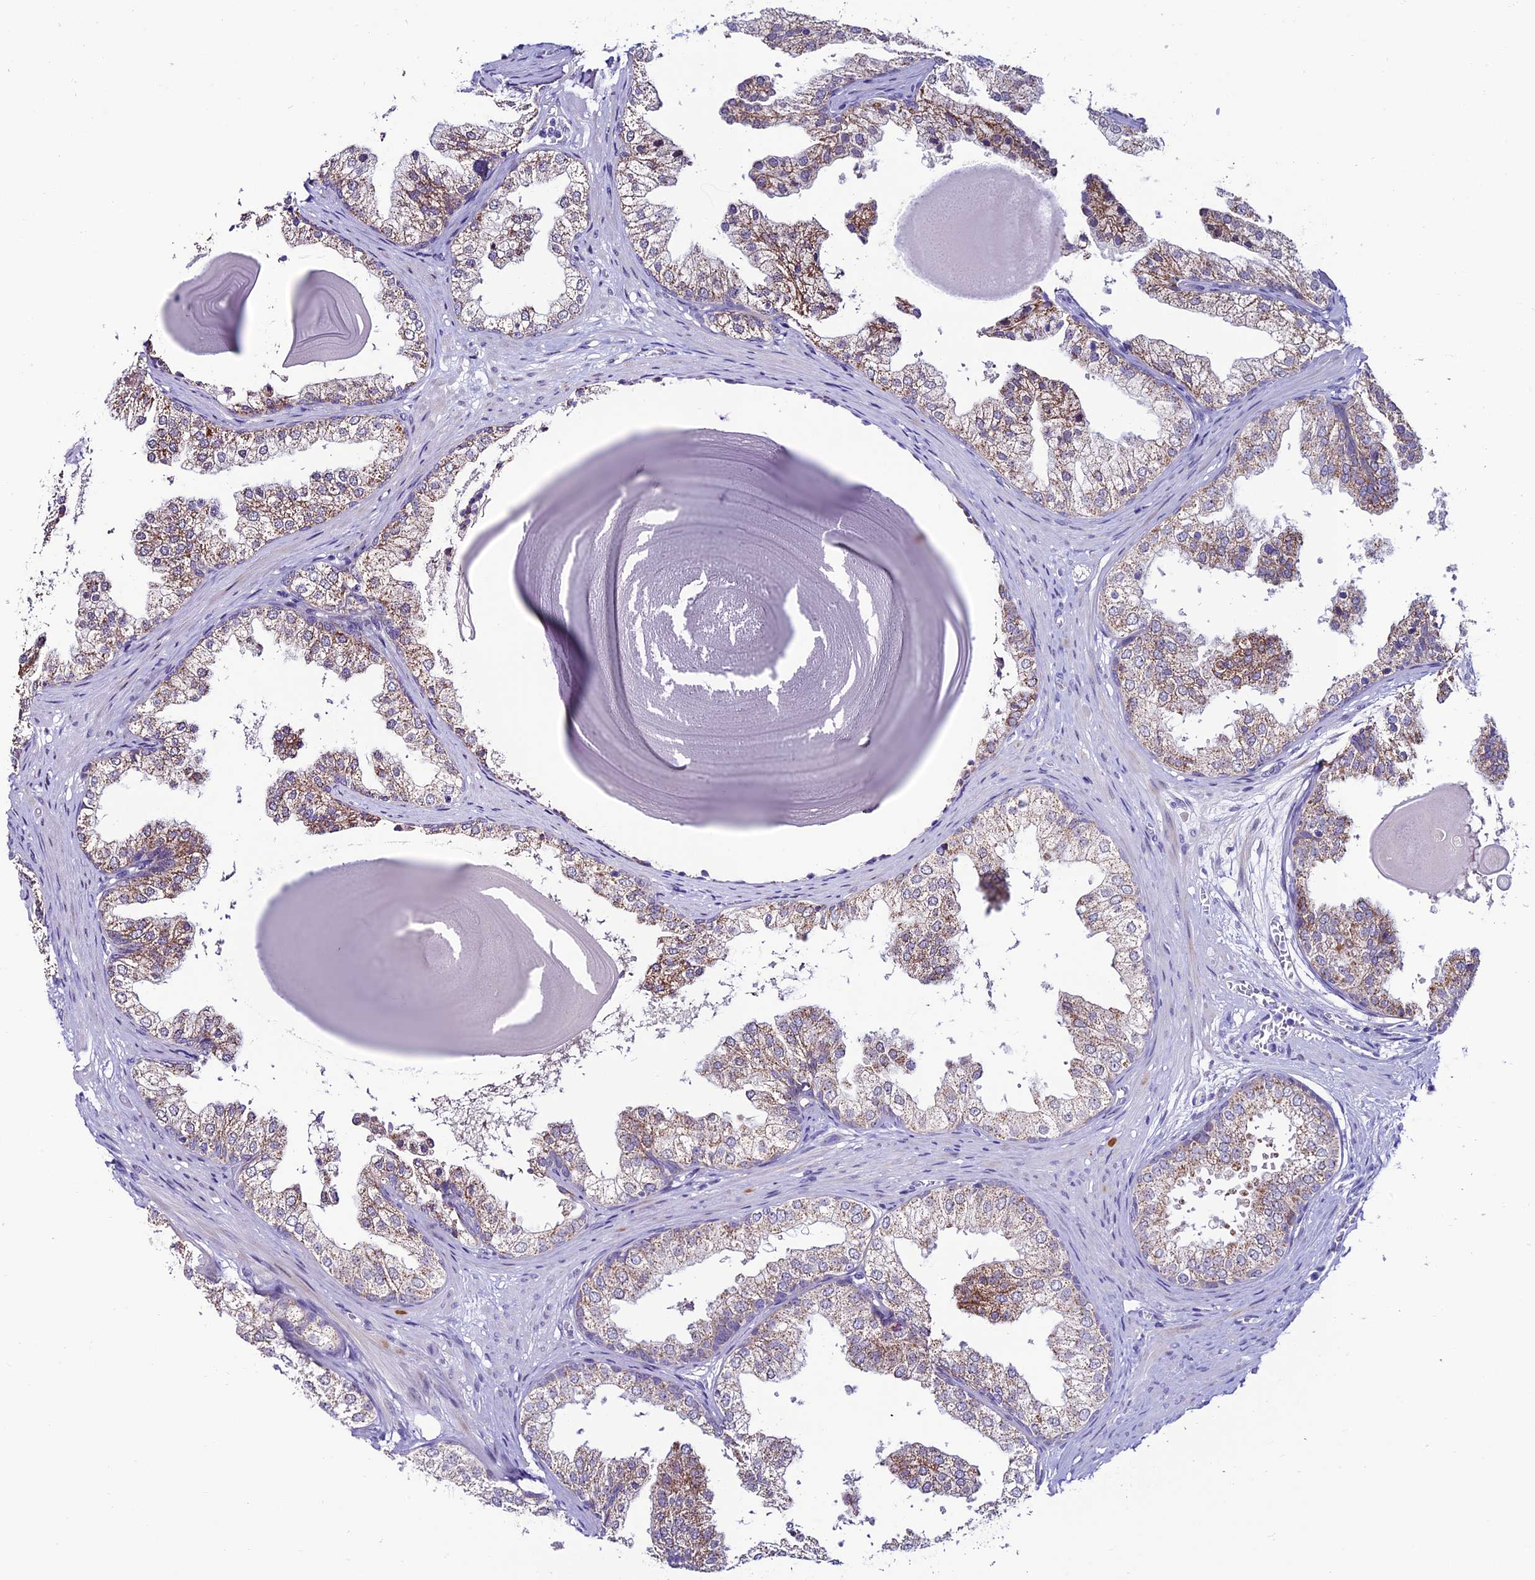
{"staining": {"intensity": "moderate", "quantity": "25%-75%", "location": "cytoplasmic/membranous"}, "tissue": "prostate", "cell_type": "Glandular cells", "image_type": "normal", "snomed": [{"axis": "morphology", "description": "Normal tissue, NOS"}, {"axis": "topography", "description": "Prostate"}], "caption": "Prostate stained with DAB (3,3'-diaminobenzidine) IHC demonstrates medium levels of moderate cytoplasmic/membranous expression in approximately 25%-75% of glandular cells. (IHC, brightfield microscopy, high magnification).", "gene": "SLC10A1", "patient": {"sex": "male", "age": 48}}